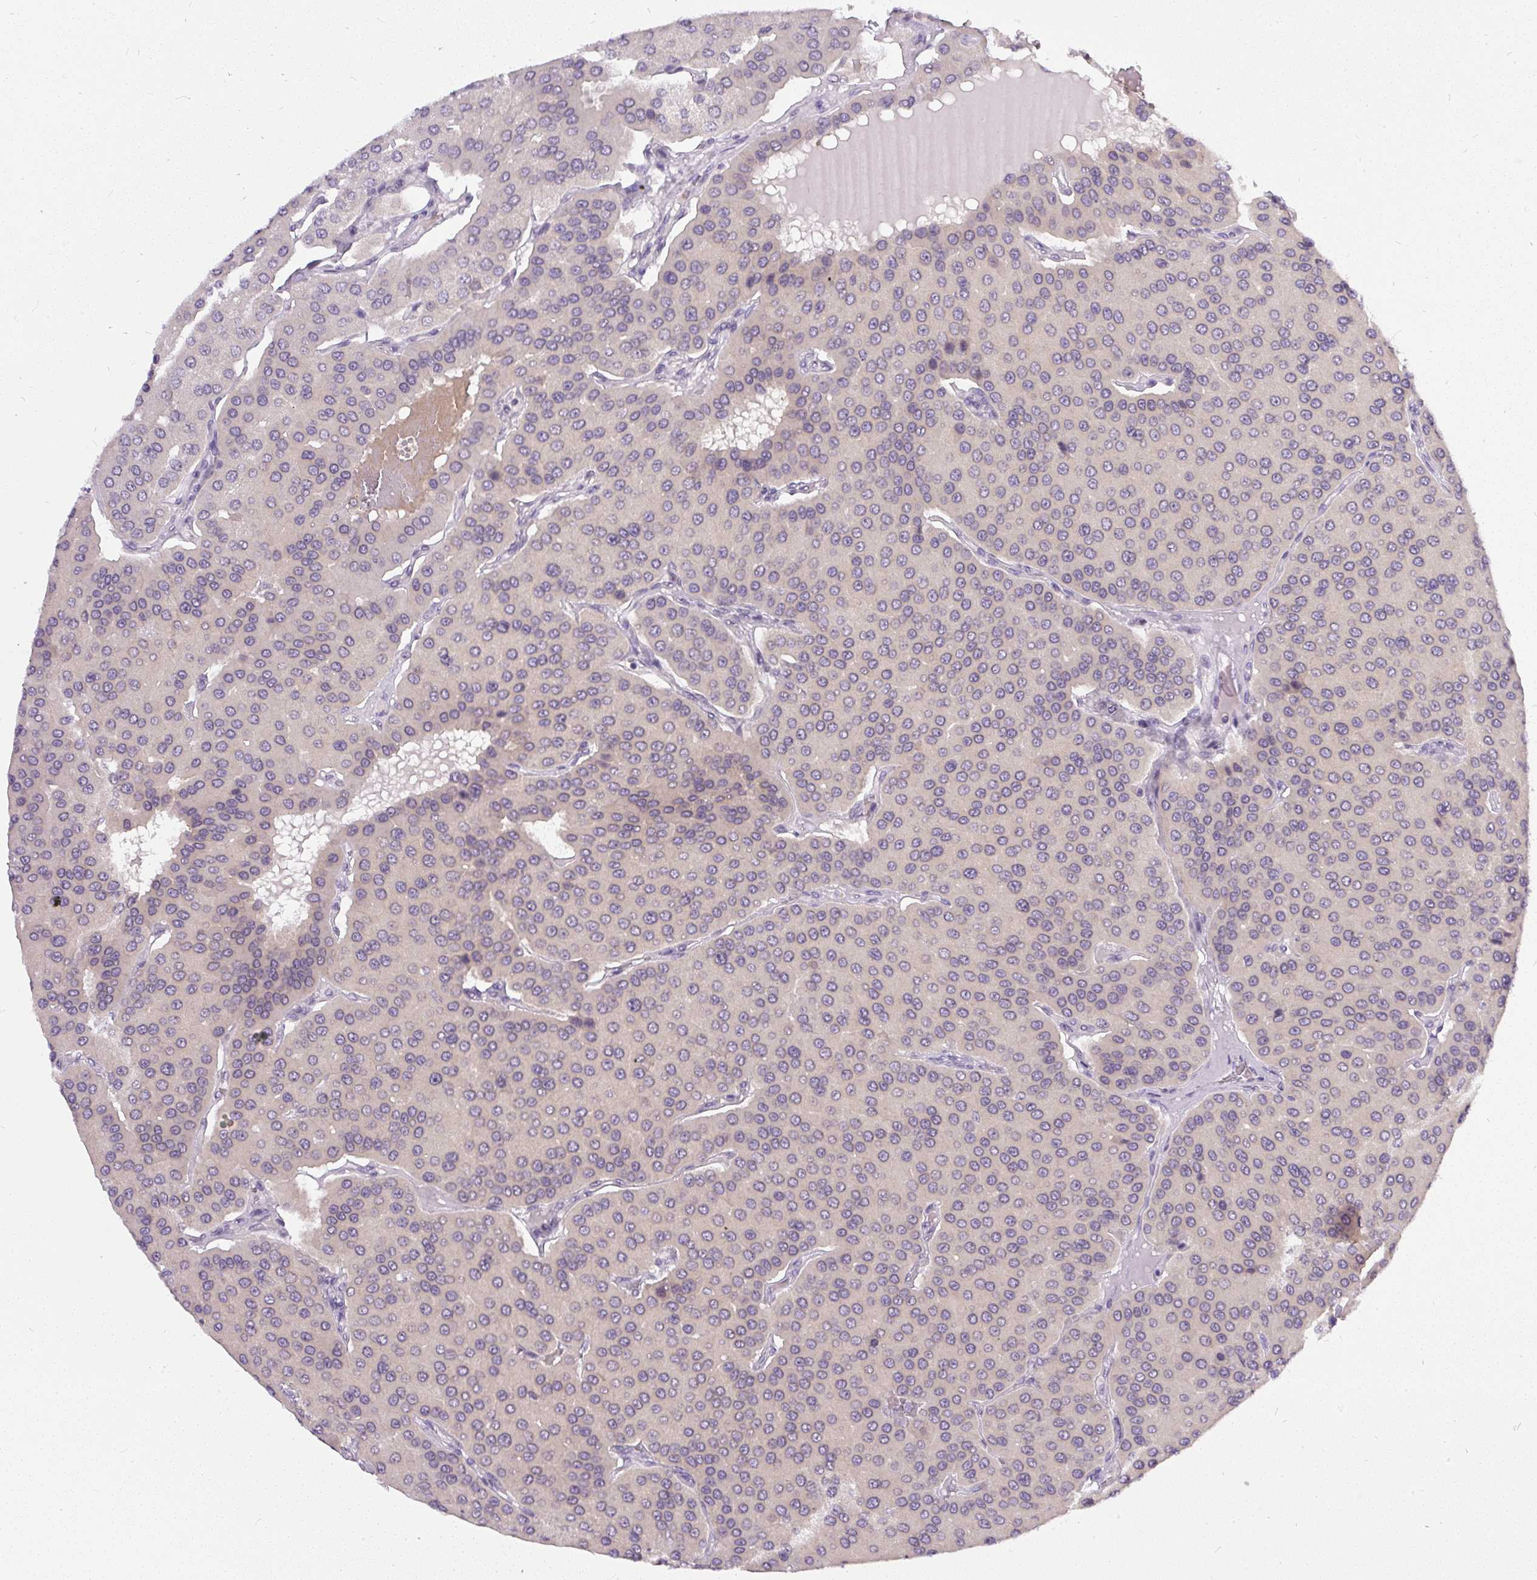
{"staining": {"intensity": "negative", "quantity": "none", "location": "none"}, "tissue": "parathyroid gland", "cell_type": "Glandular cells", "image_type": "normal", "snomed": [{"axis": "morphology", "description": "Normal tissue, NOS"}, {"axis": "morphology", "description": "Adenoma, NOS"}, {"axis": "topography", "description": "Parathyroid gland"}], "caption": "Immunohistochemical staining of benign human parathyroid gland reveals no significant staining in glandular cells. Brightfield microscopy of immunohistochemistry (IHC) stained with DAB (brown) and hematoxylin (blue), captured at high magnification.", "gene": "FAM117B", "patient": {"sex": "female", "age": 86}}